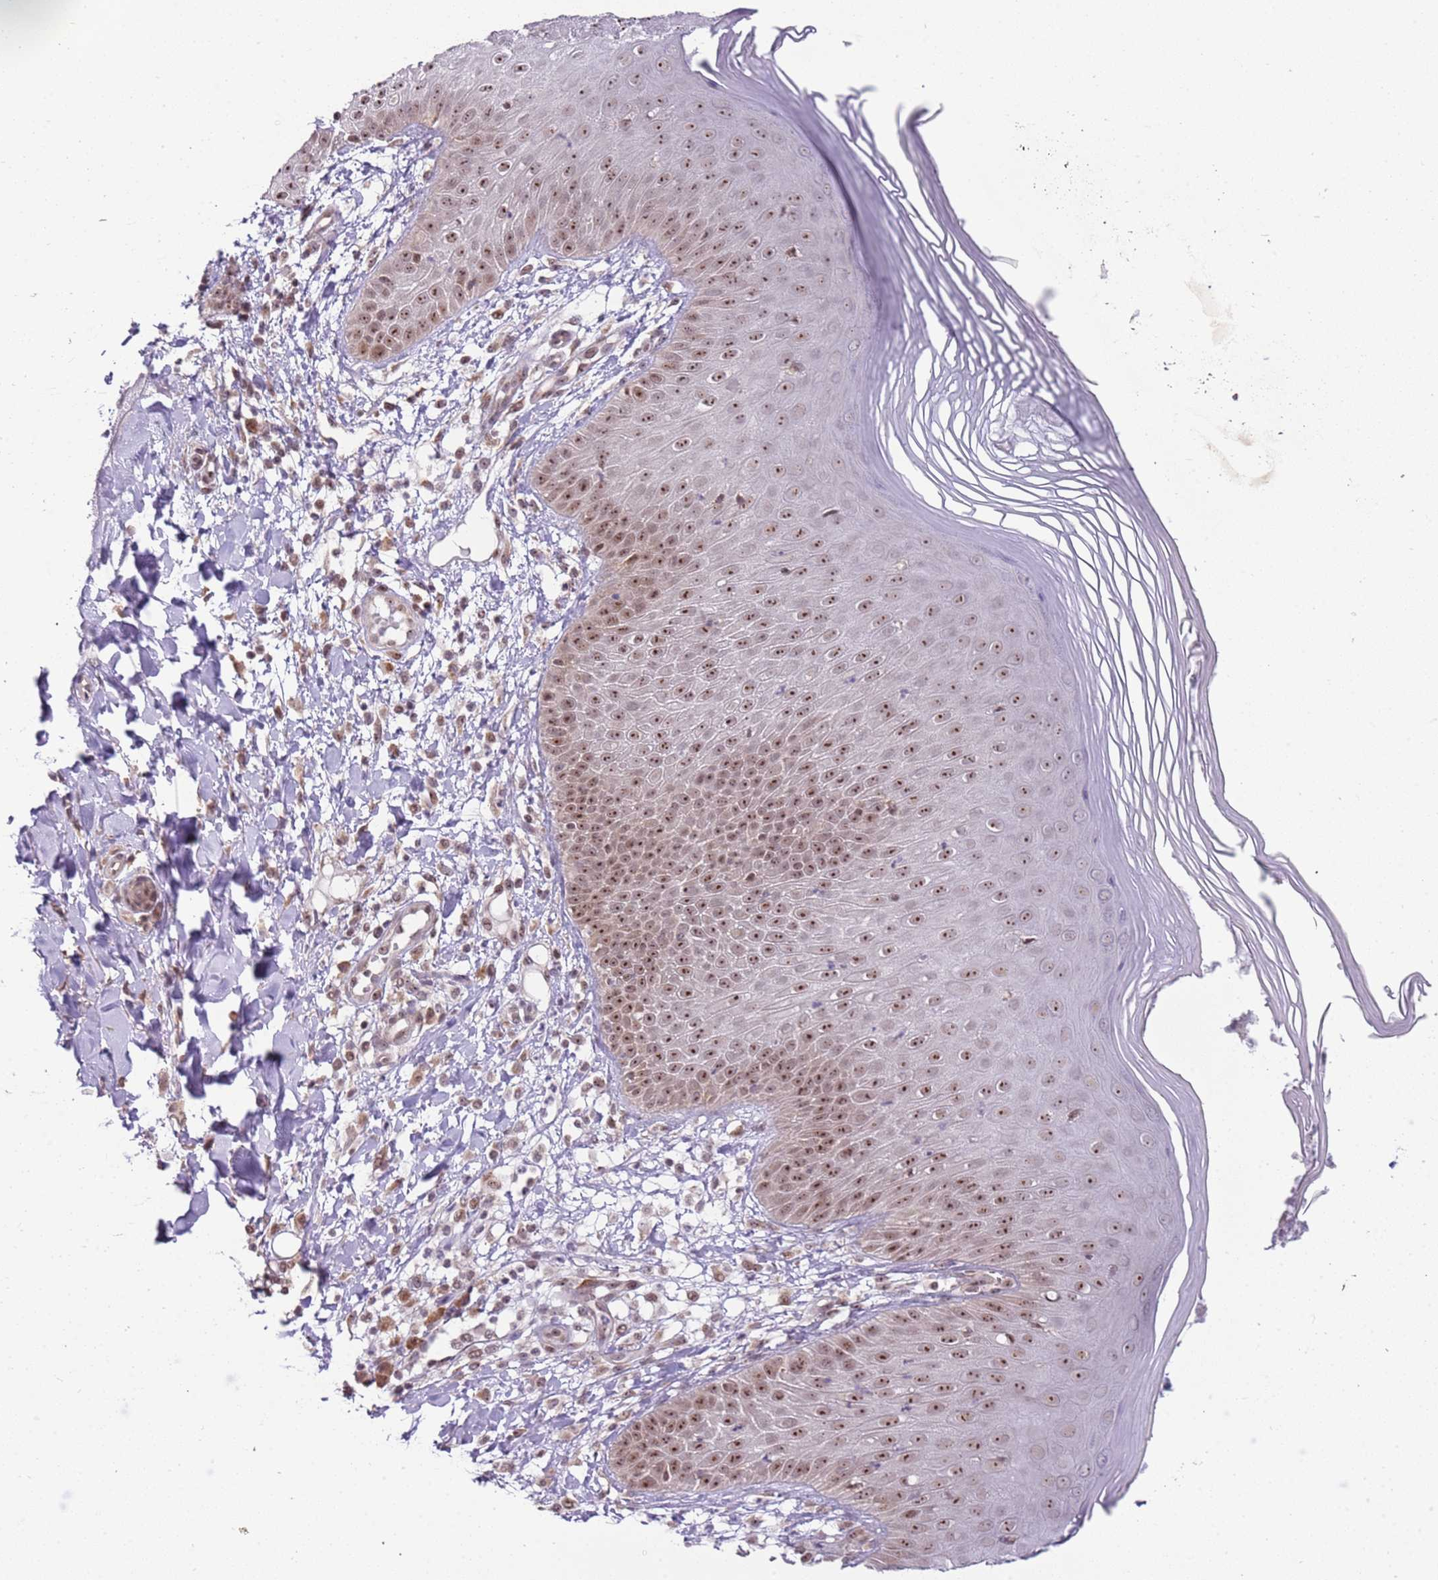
{"staining": {"intensity": "moderate", "quantity": ">75%", "location": "nuclear"}, "tissue": "skin", "cell_type": "Epidermal cells", "image_type": "normal", "snomed": [{"axis": "morphology", "description": "Normal tissue, NOS"}, {"axis": "morphology", "description": "Inflammation, NOS"}, {"axis": "topography", "description": "Soft tissue"}, {"axis": "topography", "description": "Anal"}], "caption": "Benign skin exhibits moderate nuclear expression in approximately >75% of epidermal cells, visualized by immunohistochemistry.", "gene": "UCMA", "patient": {"sex": "female", "age": 15}}